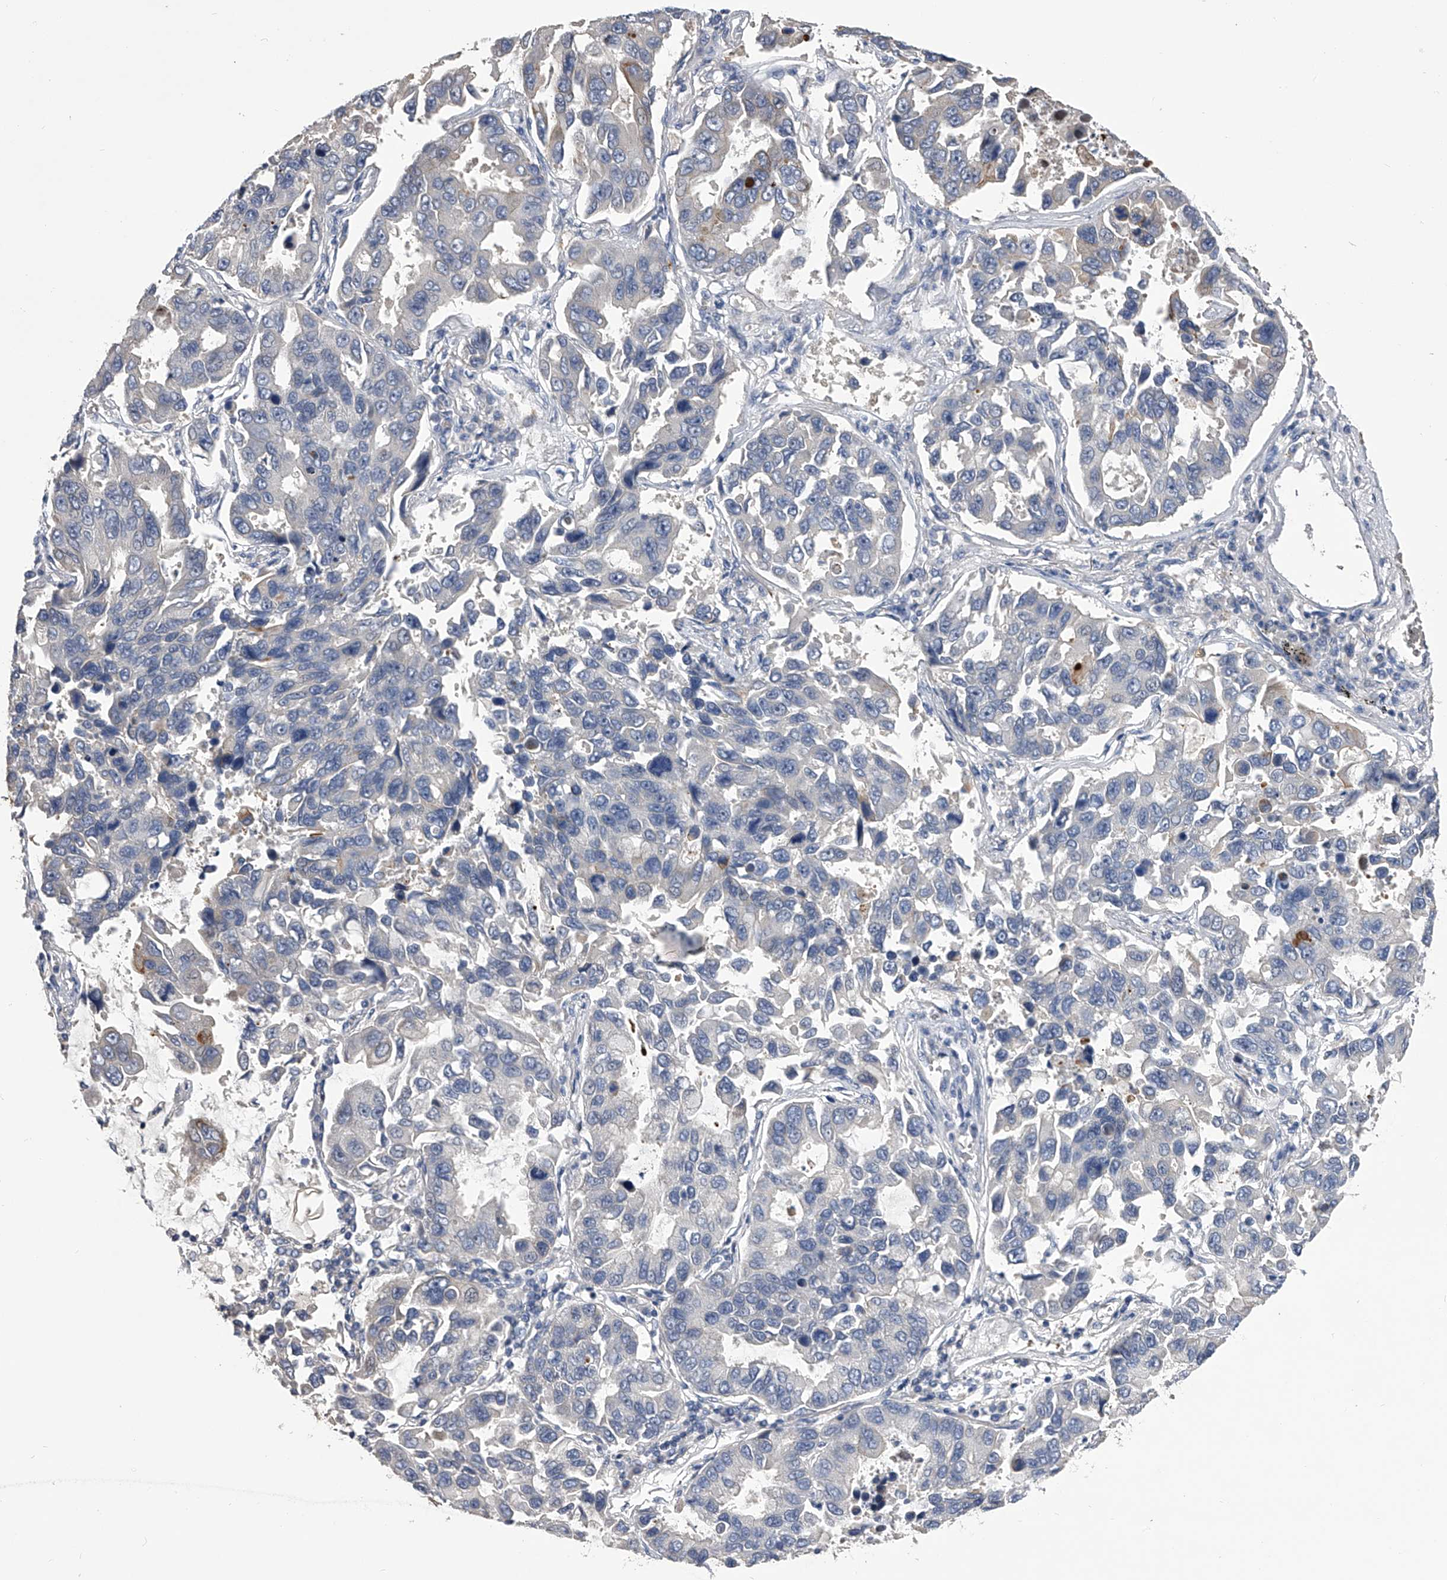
{"staining": {"intensity": "strong", "quantity": "<25%", "location": "cytoplasmic/membranous"}, "tissue": "lung cancer", "cell_type": "Tumor cells", "image_type": "cancer", "snomed": [{"axis": "morphology", "description": "Adenocarcinoma, NOS"}, {"axis": "topography", "description": "Lung"}], "caption": "Immunohistochemistry histopathology image of lung cancer stained for a protein (brown), which displays medium levels of strong cytoplasmic/membranous positivity in approximately <25% of tumor cells.", "gene": "MDN1", "patient": {"sex": "male", "age": 64}}